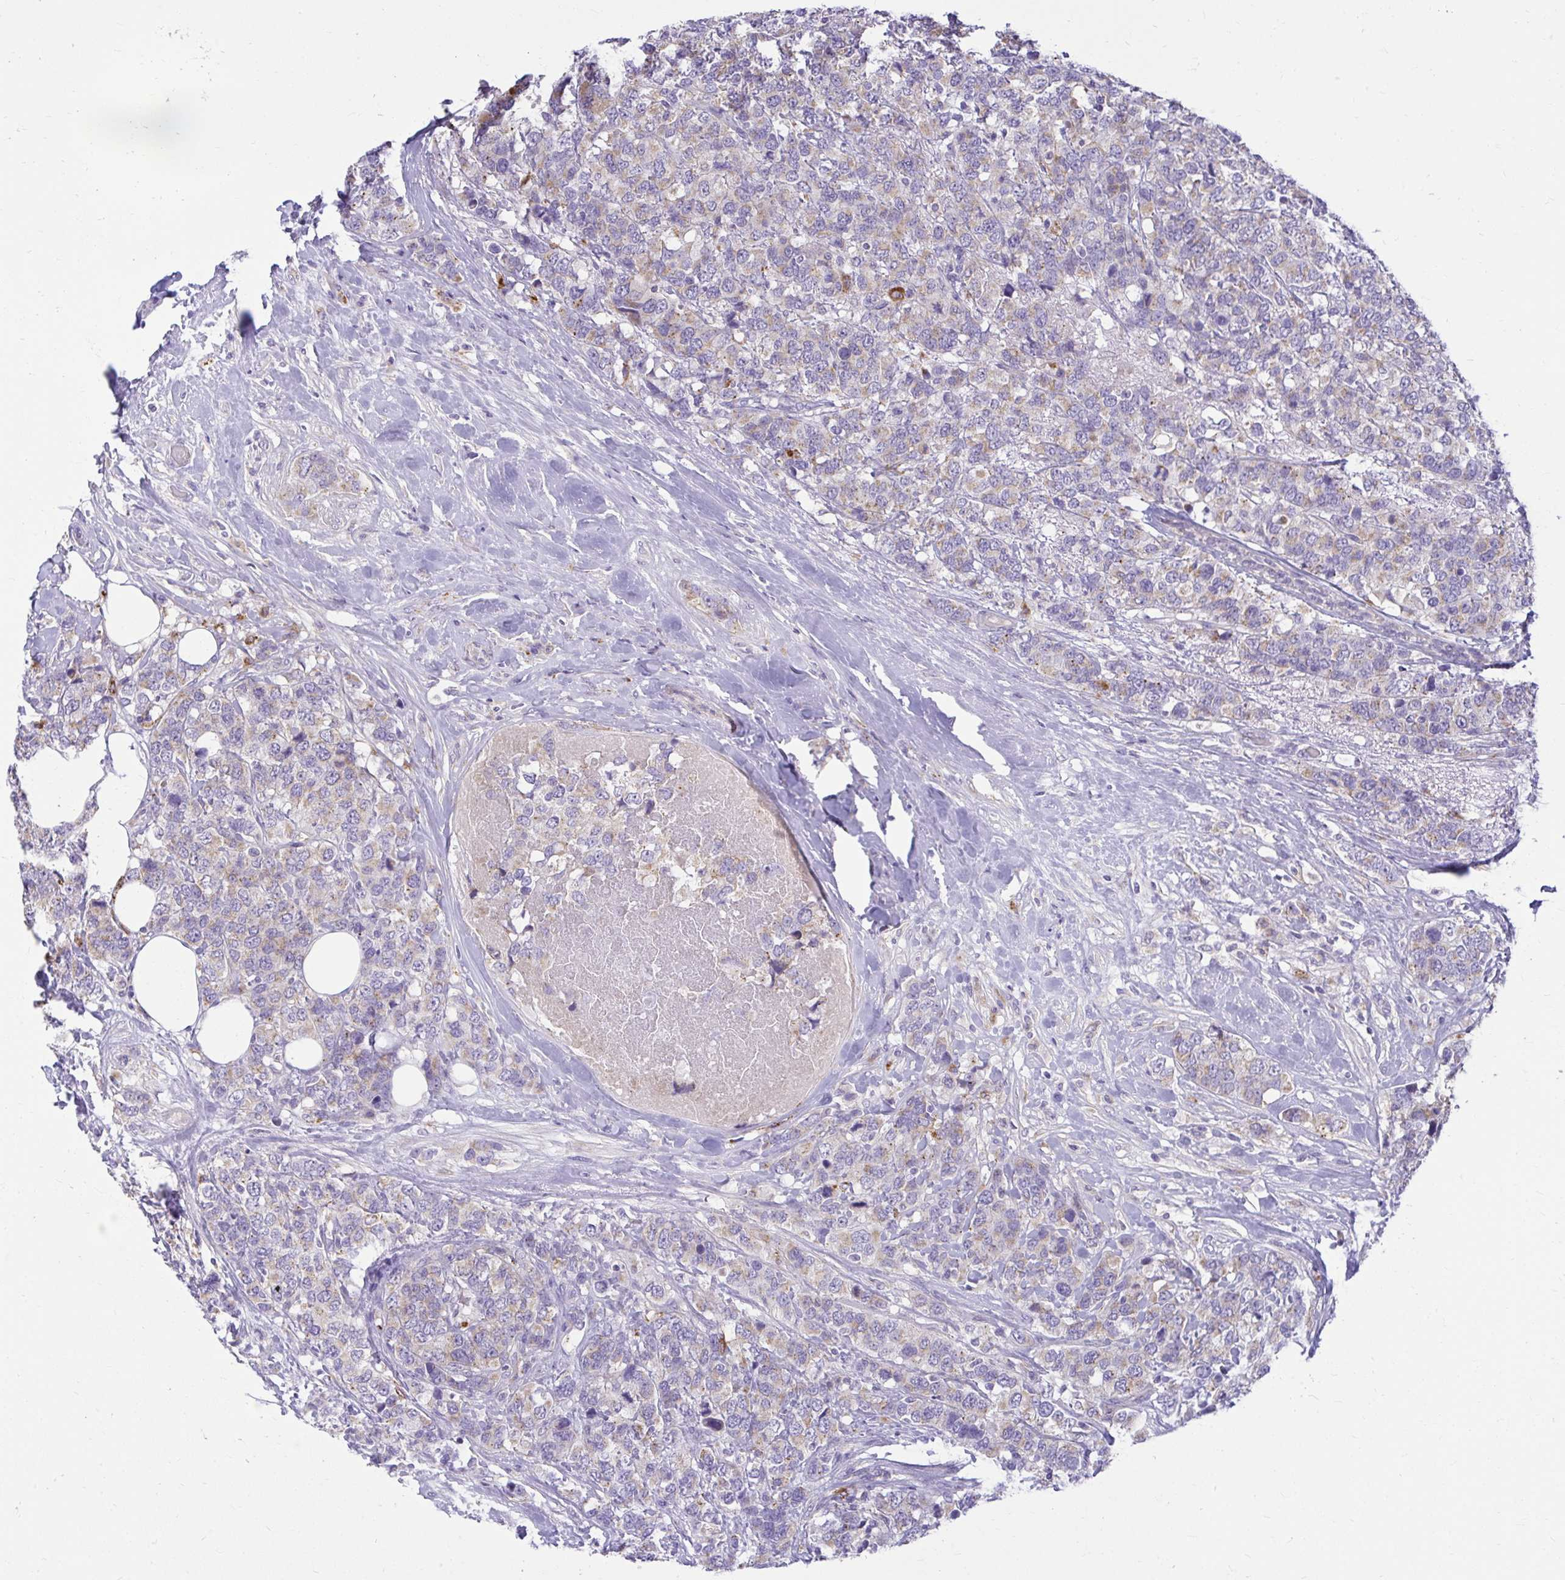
{"staining": {"intensity": "weak", "quantity": "25%-75%", "location": "cytoplasmic/membranous"}, "tissue": "breast cancer", "cell_type": "Tumor cells", "image_type": "cancer", "snomed": [{"axis": "morphology", "description": "Lobular carcinoma"}, {"axis": "topography", "description": "Breast"}], "caption": "DAB (3,3'-diaminobenzidine) immunohistochemical staining of human breast cancer (lobular carcinoma) demonstrates weak cytoplasmic/membranous protein expression in approximately 25%-75% of tumor cells.", "gene": "PKN3", "patient": {"sex": "female", "age": 59}}